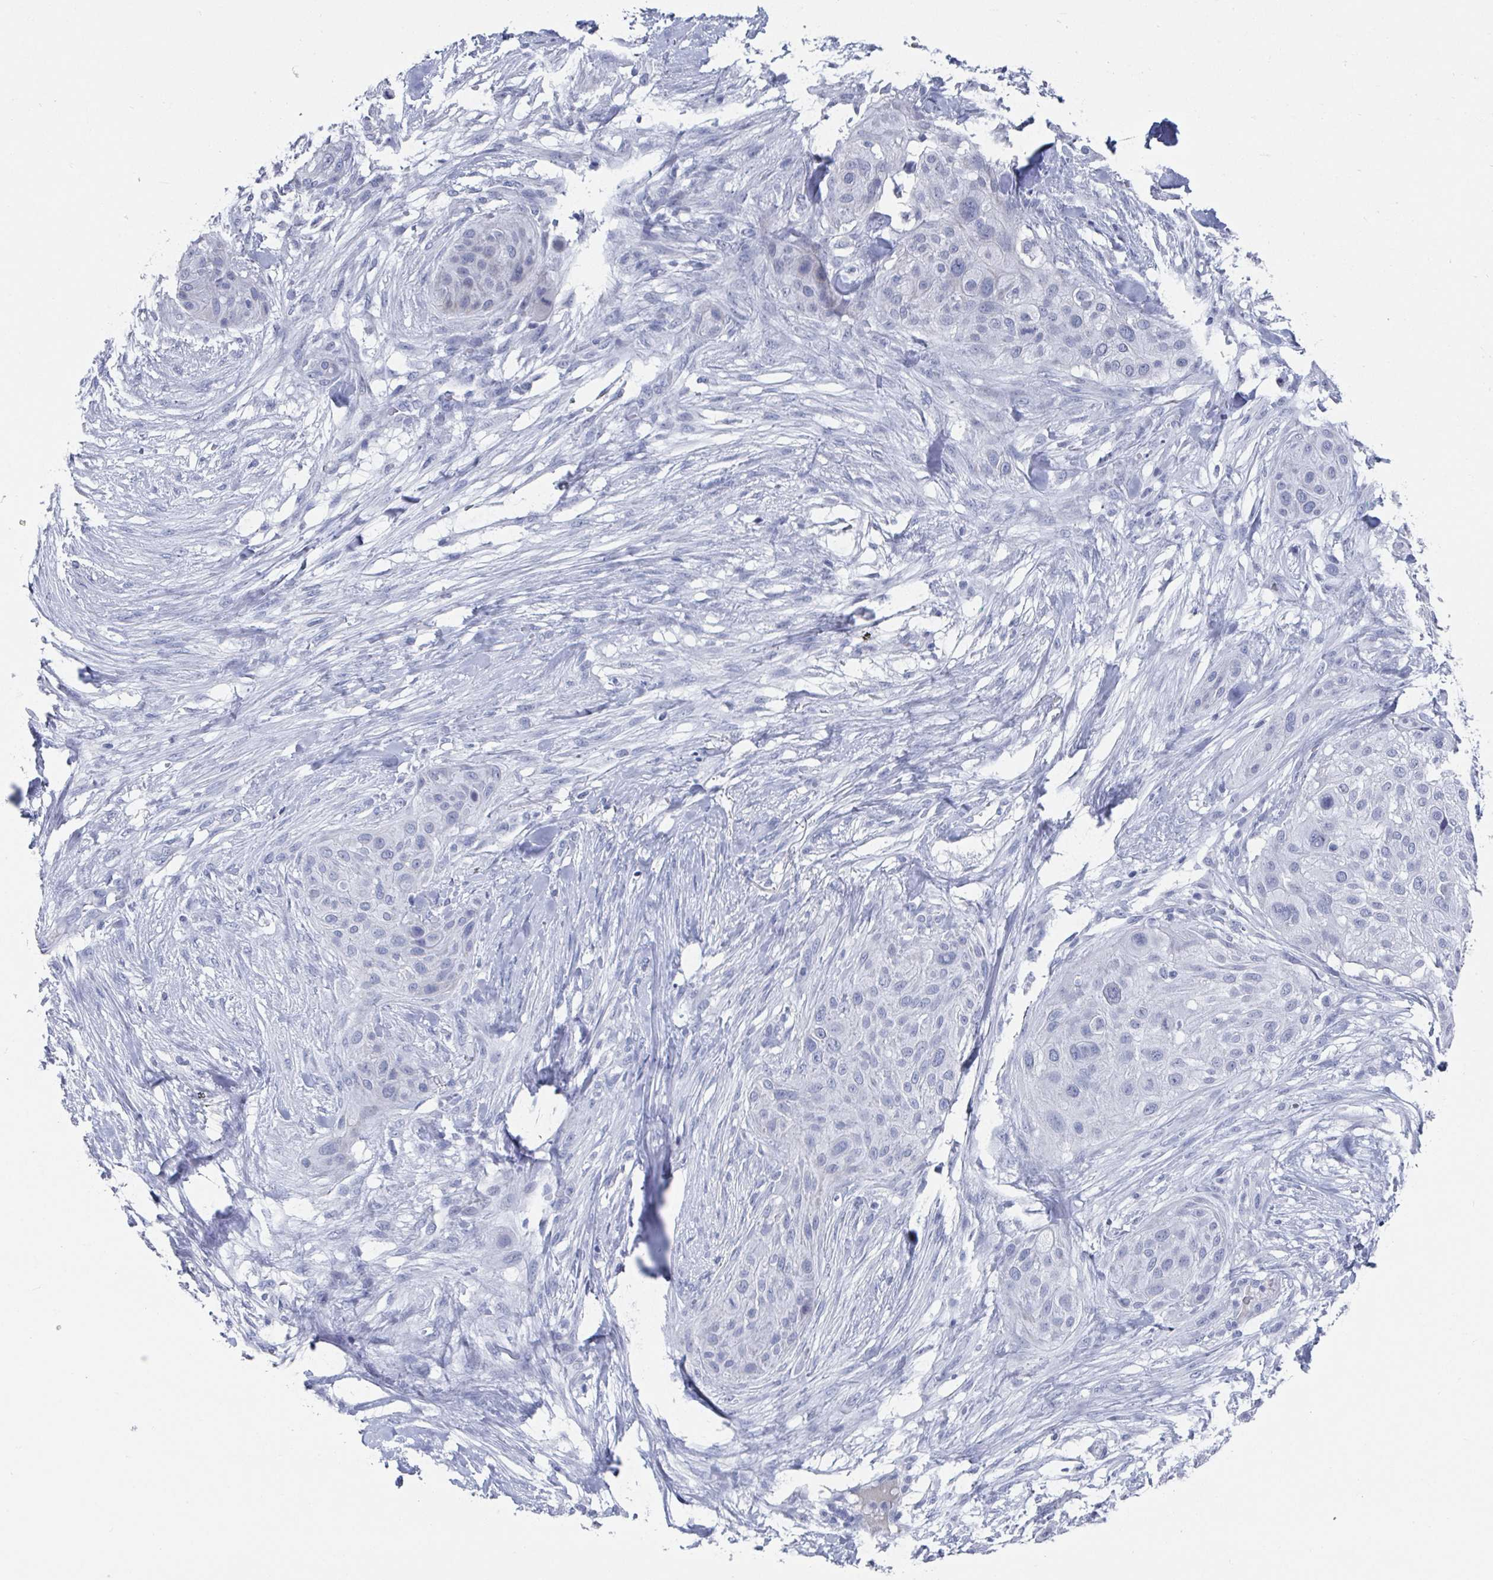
{"staining": {"intensity": "negative", "quantity": "none", "location": "none"}, "tissue": "skin cancer", "cell_type": "Tumor cells", "image_type": "cancer", "snomed": [{"axis": "morphology", "description": "Squamous cell carcinoma, NOS"}, {"axis": "topography", "description": "Skin"}], "caption": "Skin cancer was stained to show a protein in brown. There is no significant staining in tumor cells. Nuclei are stained in blue.", "gene": "CAMKV", "patient": {"sex": "female", "age": 87}}